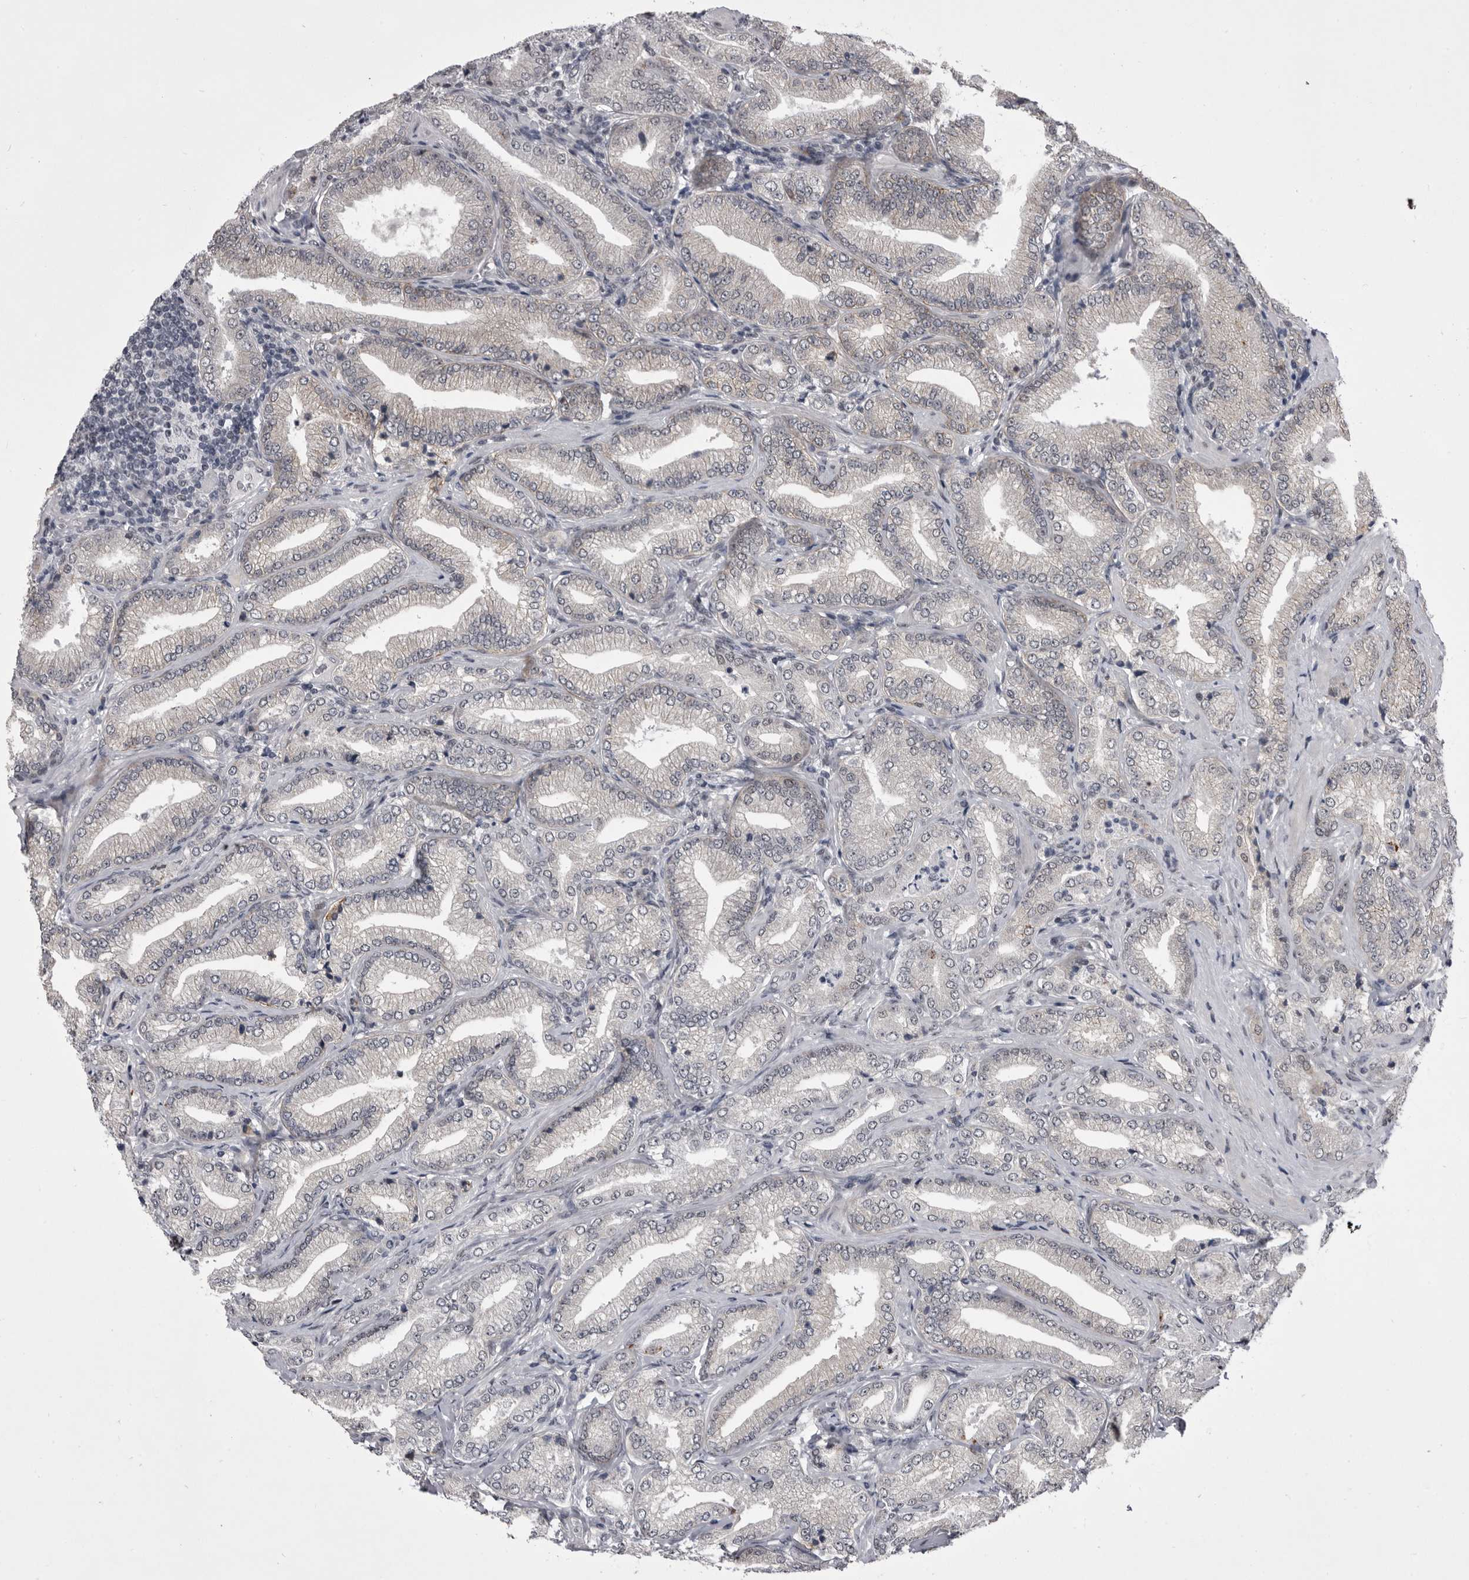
{"staining": {"intensity": "weak", "quantity": "<25%", "location": "cytoplasmic/membranous"}, "tissue": "prostate cancer", "cell_type": "Tumor cells", "image_type": "cancer", "snomed": [{"axis": "morphology", "description": "Adenocarcinoma, Low grade"}, {"axis": "topography", "description": "Prostate"}], "caption": "DAB immunohistochemical staining of human prostate low-grade adenocarcinoma displays no significant positivity in tumor cells. (DAB immunohistochemistry visualized using brightfield microscopy, high magnification).", "gene": "PRPF3", "patient": {"sex": "male", "age": 62}}